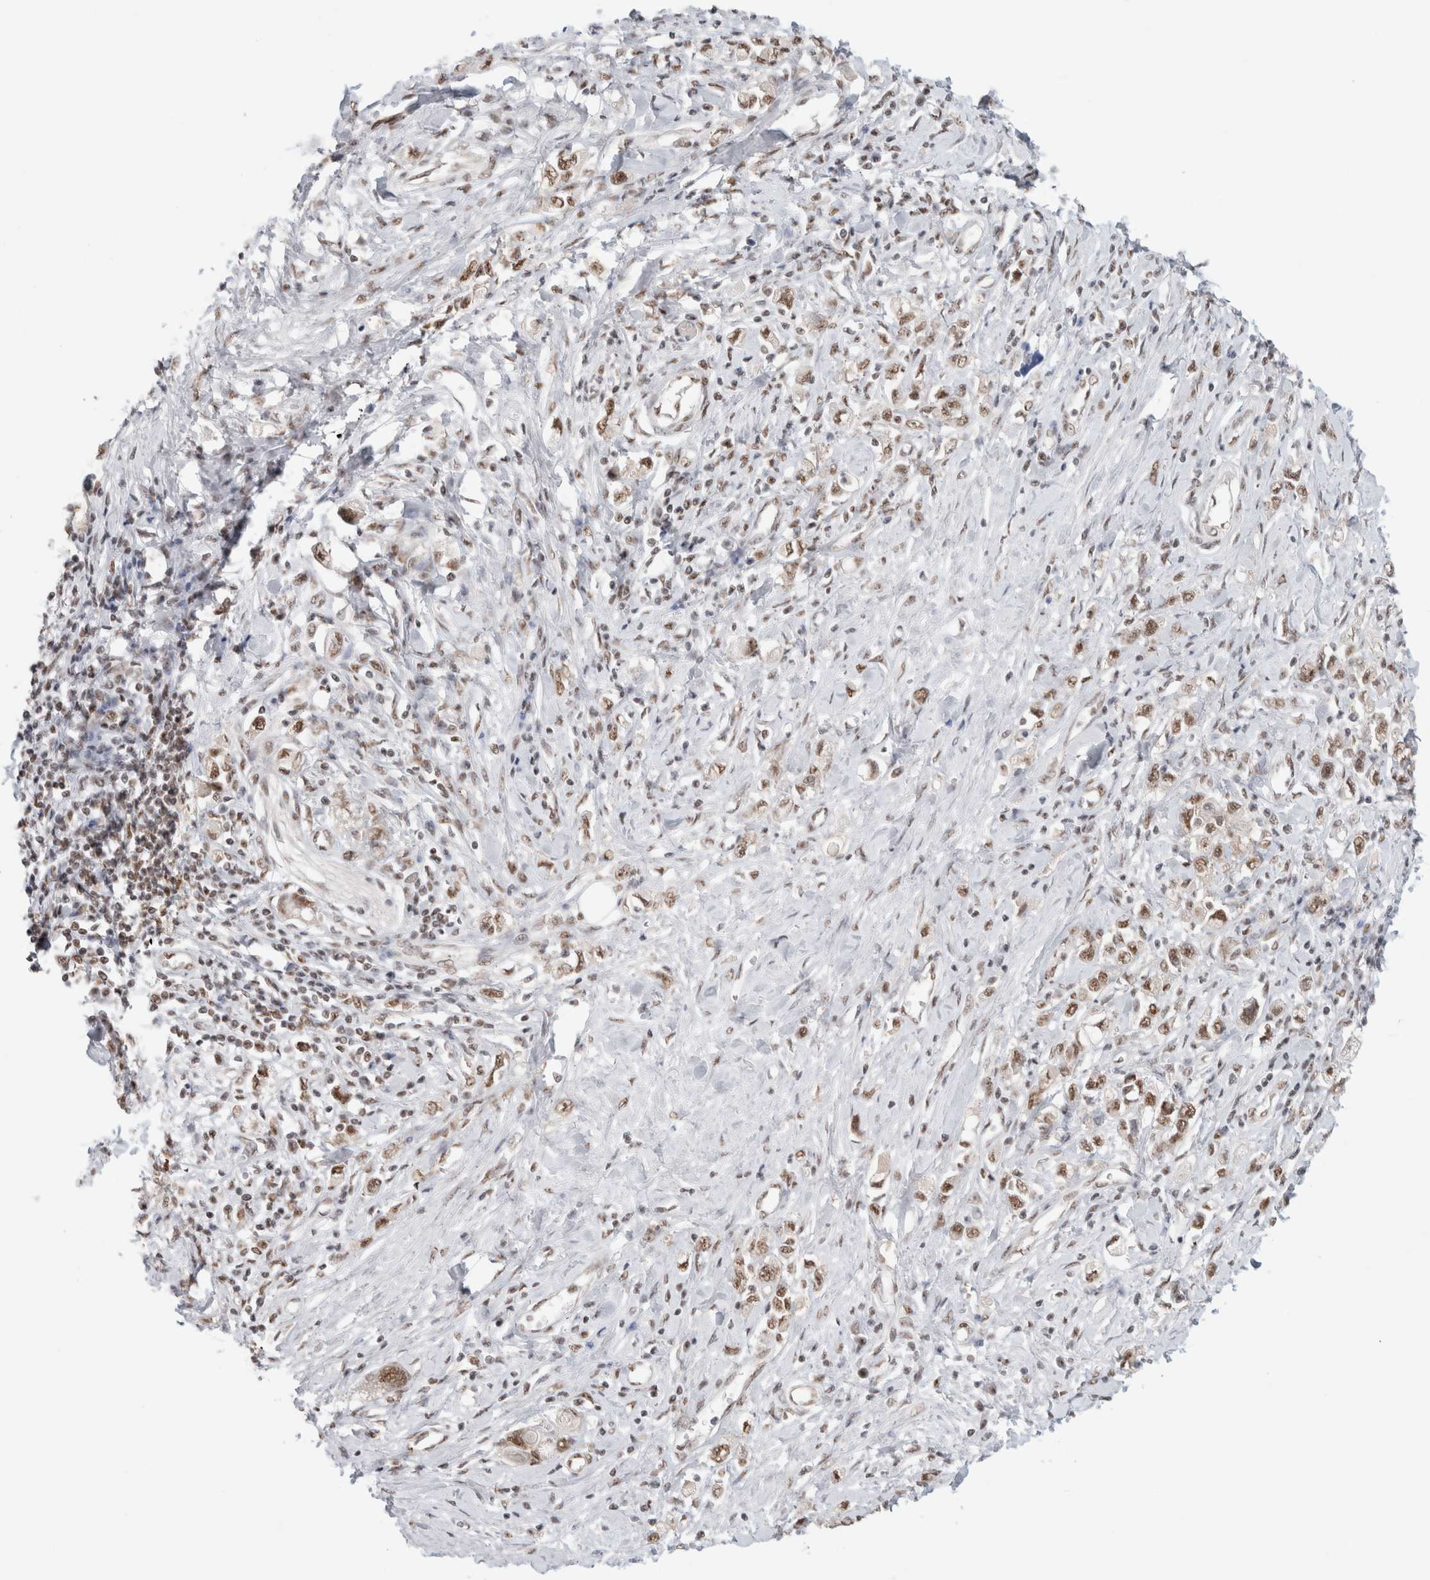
{"staining": {"intensity": "moderate", "quantity": ">75%", "location": "nuclear"}, "tissue": "stomach cancer", "cell_type": "Tumor cells", "image_type": "cancer", "snomed": [{"axis": "morphology", "description": "Adenocarcinoma, NOS"}, {"axis": "topography", "description": "Stomach"}], "caption": "IHC staining of stomach cancer (adenocarcinoma), which shows medium levels of moderate nuclear expression in approximately >75% of tumor cells indicating moderate nuclear protein expression. The staining was performed using DAB (3,3'-diaminobenzidine) (brown) for protein detection and nuclei were counterstained in hematoxylin (blue).", "gene": "TRMT12", "patient": {"sex": "female", "age": 76}}